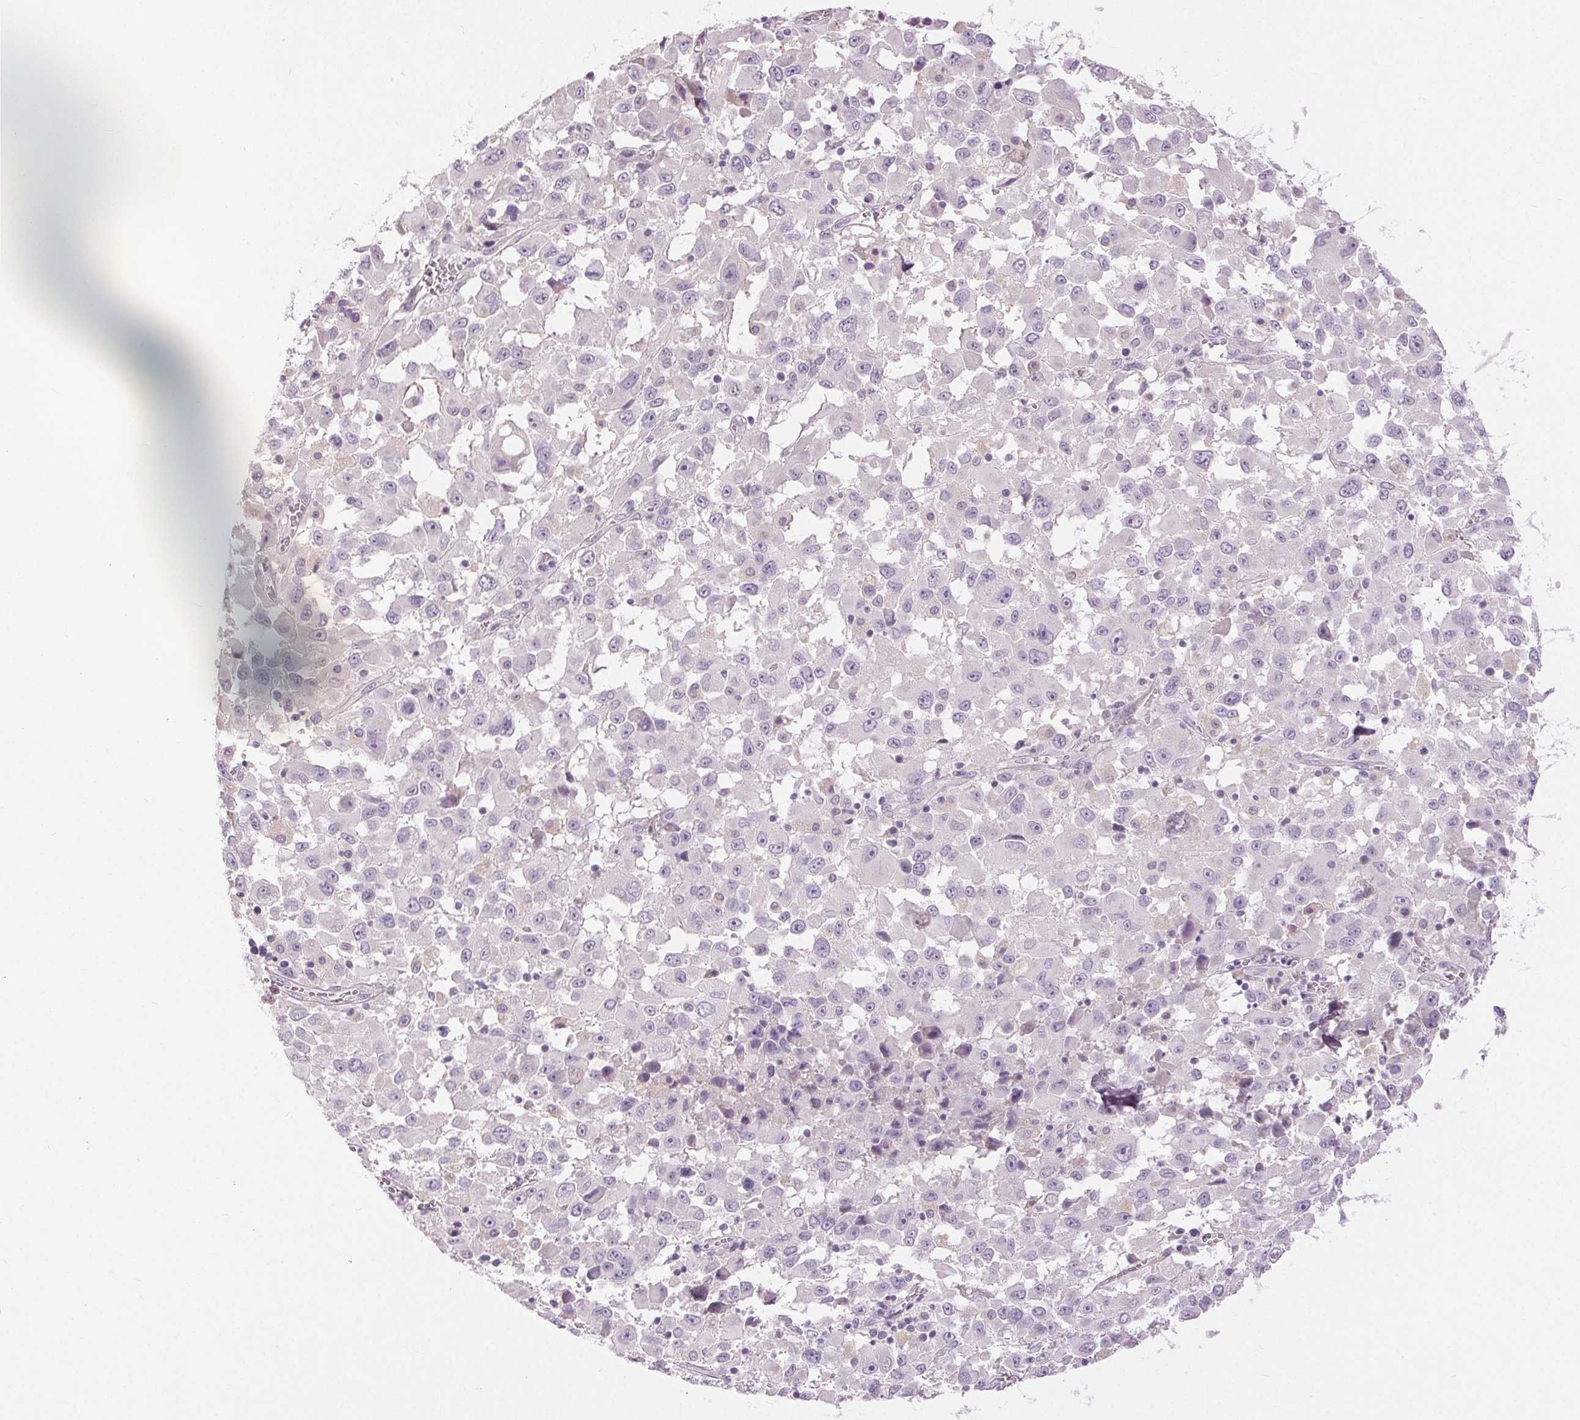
{"staining": {"intensity": "negative", "quantity": "none", "location": "none"}, "tissue": "melanoma", "cell_type": "Tumor cells", "image_type": "cancer", "snomed": [{"axis": "morphology", "description": "Malignant melanoma, Metastatic site"}, {"axis": "topography", "description": "Soft tissue"}], "caption": "Tumor cells show no significant protein expression in malignant melanoma (metastatic site).", "gene": "DSG3", "patient": {"sex": "male", "age": 50}}